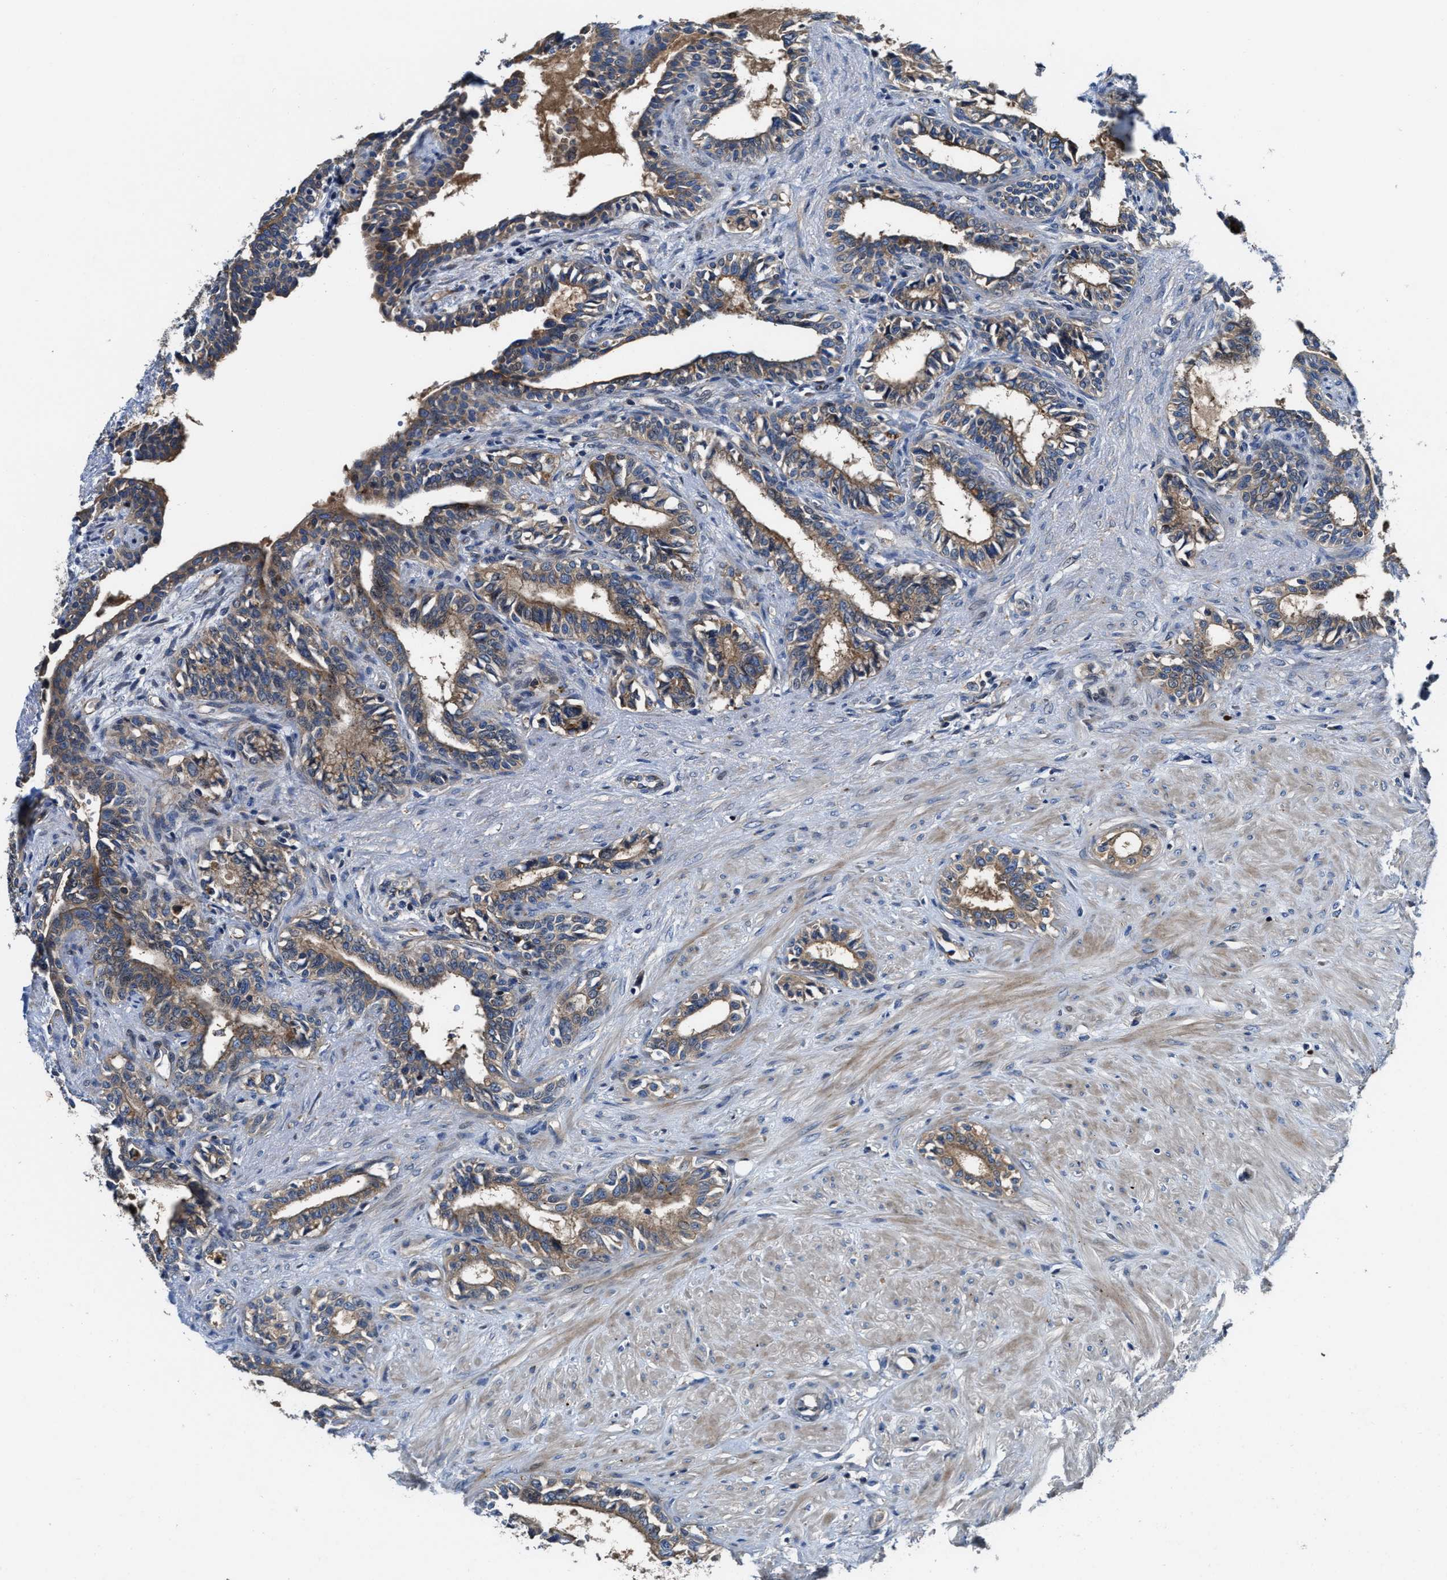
{"staining": {"intensity": "moderate", "quantity": ">75%", "location": "cytoplasmic/membranous"}, "tissue": "seminal vesicle", "cell_type": "Glandular cells", "image_type": "normal", "snomed": [{"axis": "morphology", "description": "Normal tissue, NOS"}, {"axis": "morphology", "description": "Adenocarcinoma, High grade"}, {"axis": "topography", "description": "Prostate"}, {"axis": "topography", "description": "Seminal veicle"}], "caption": "Protein analysis of normal seminal vesicle shows moderate cytoplasmic/membranous staining in approximately >75% of glandular cells. (brown staining indicates protein expression, while blue staining denotes nuclei).", "gene": "PTAR1", "patient": {"sex": "male", "age": 55}}